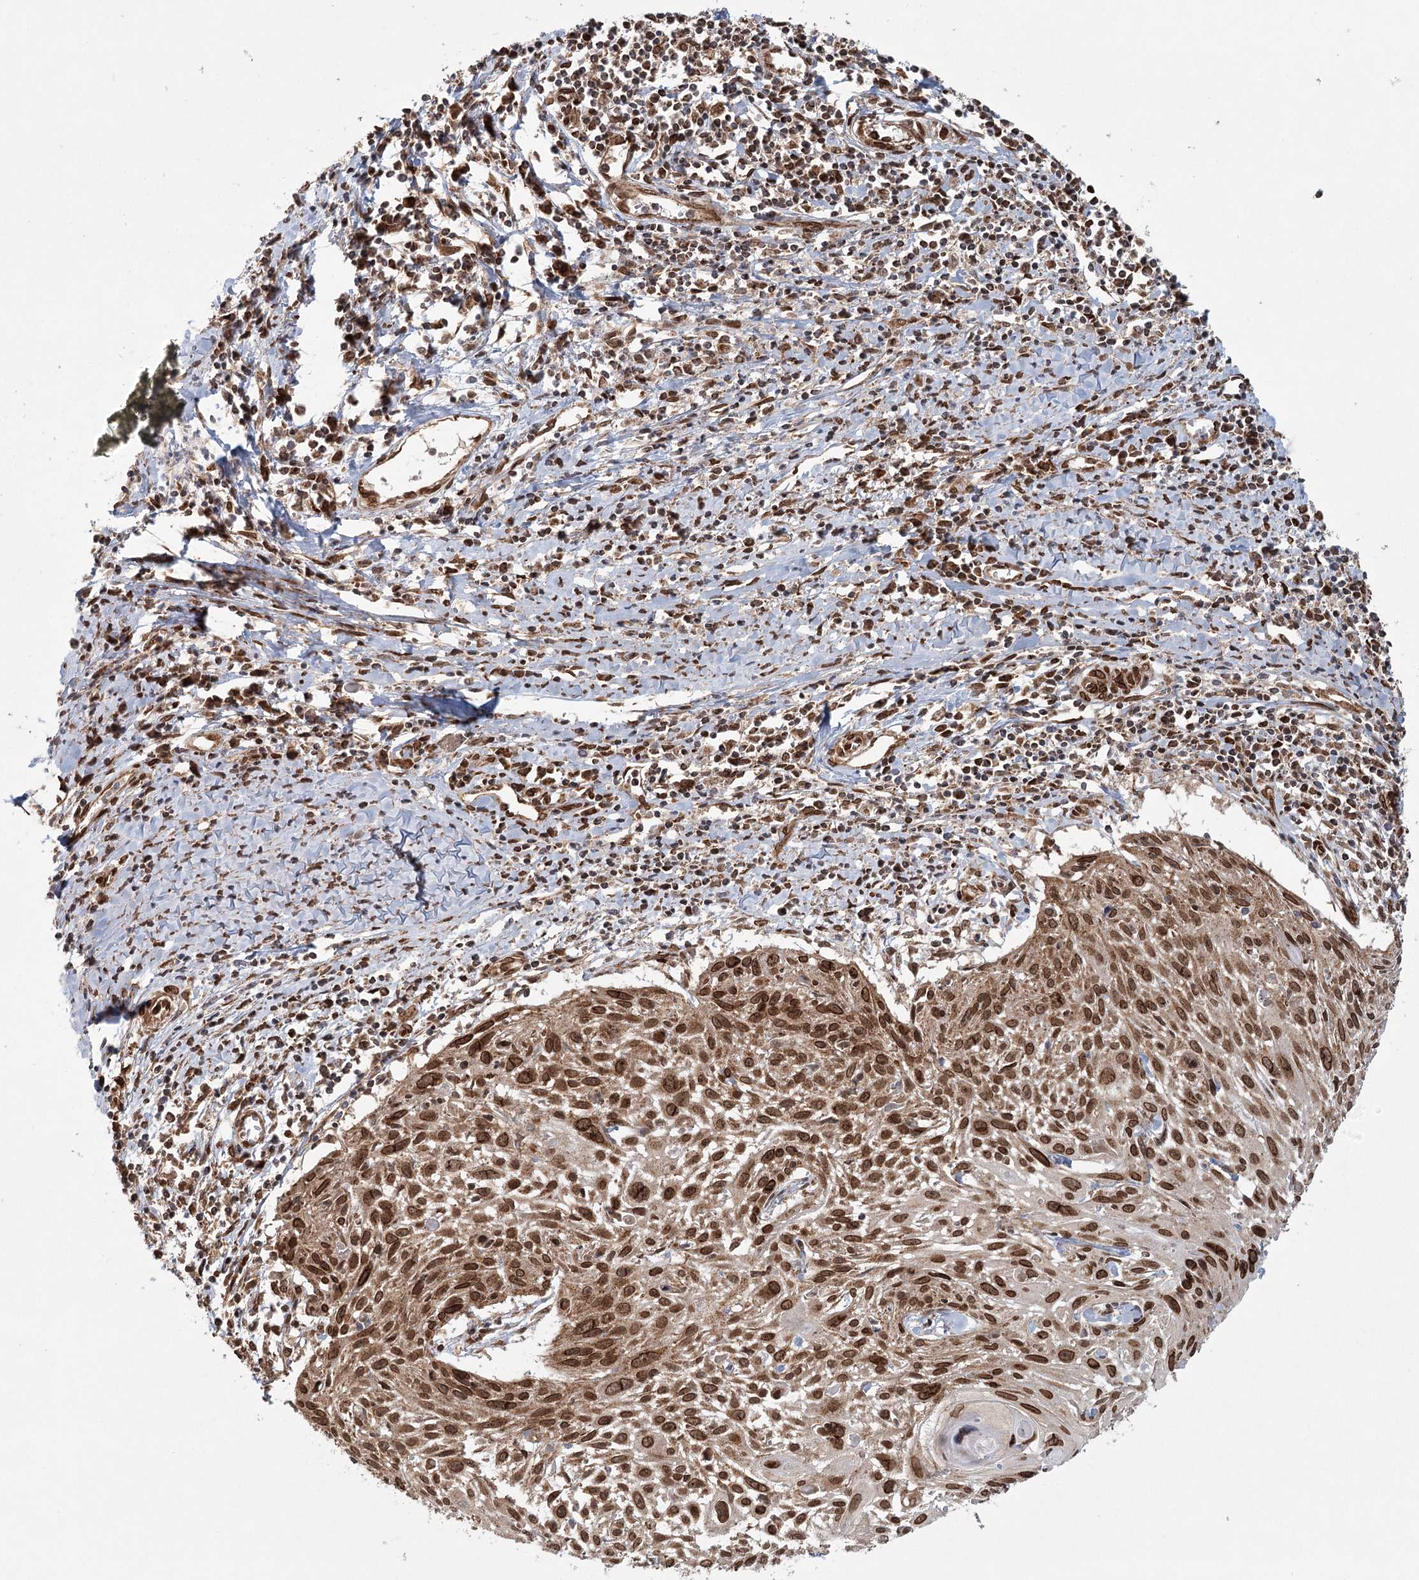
{"staining": {"intensity": "strong", "quantity": ">75%", "location": "cytoplasmic/membranous,nuclear"}, "tissue": "cervical cancer", "cell_type": "Tumor cells", "image_type": "cancer", "snomed": [{"axis": "morphology", "description": "Squamous cell carcinoma, NOS"}, {"axis": "topography", "description": "Cervix"}], "caption": "Immunohistochemical staining of cervical cancer demonstrates strong cytoplasmic/membranous and nuclear protein positivity in approximately >75% of tumor cells.", "gene": "BCKDHA", "patient": {"sex": "female", "age": 51}}